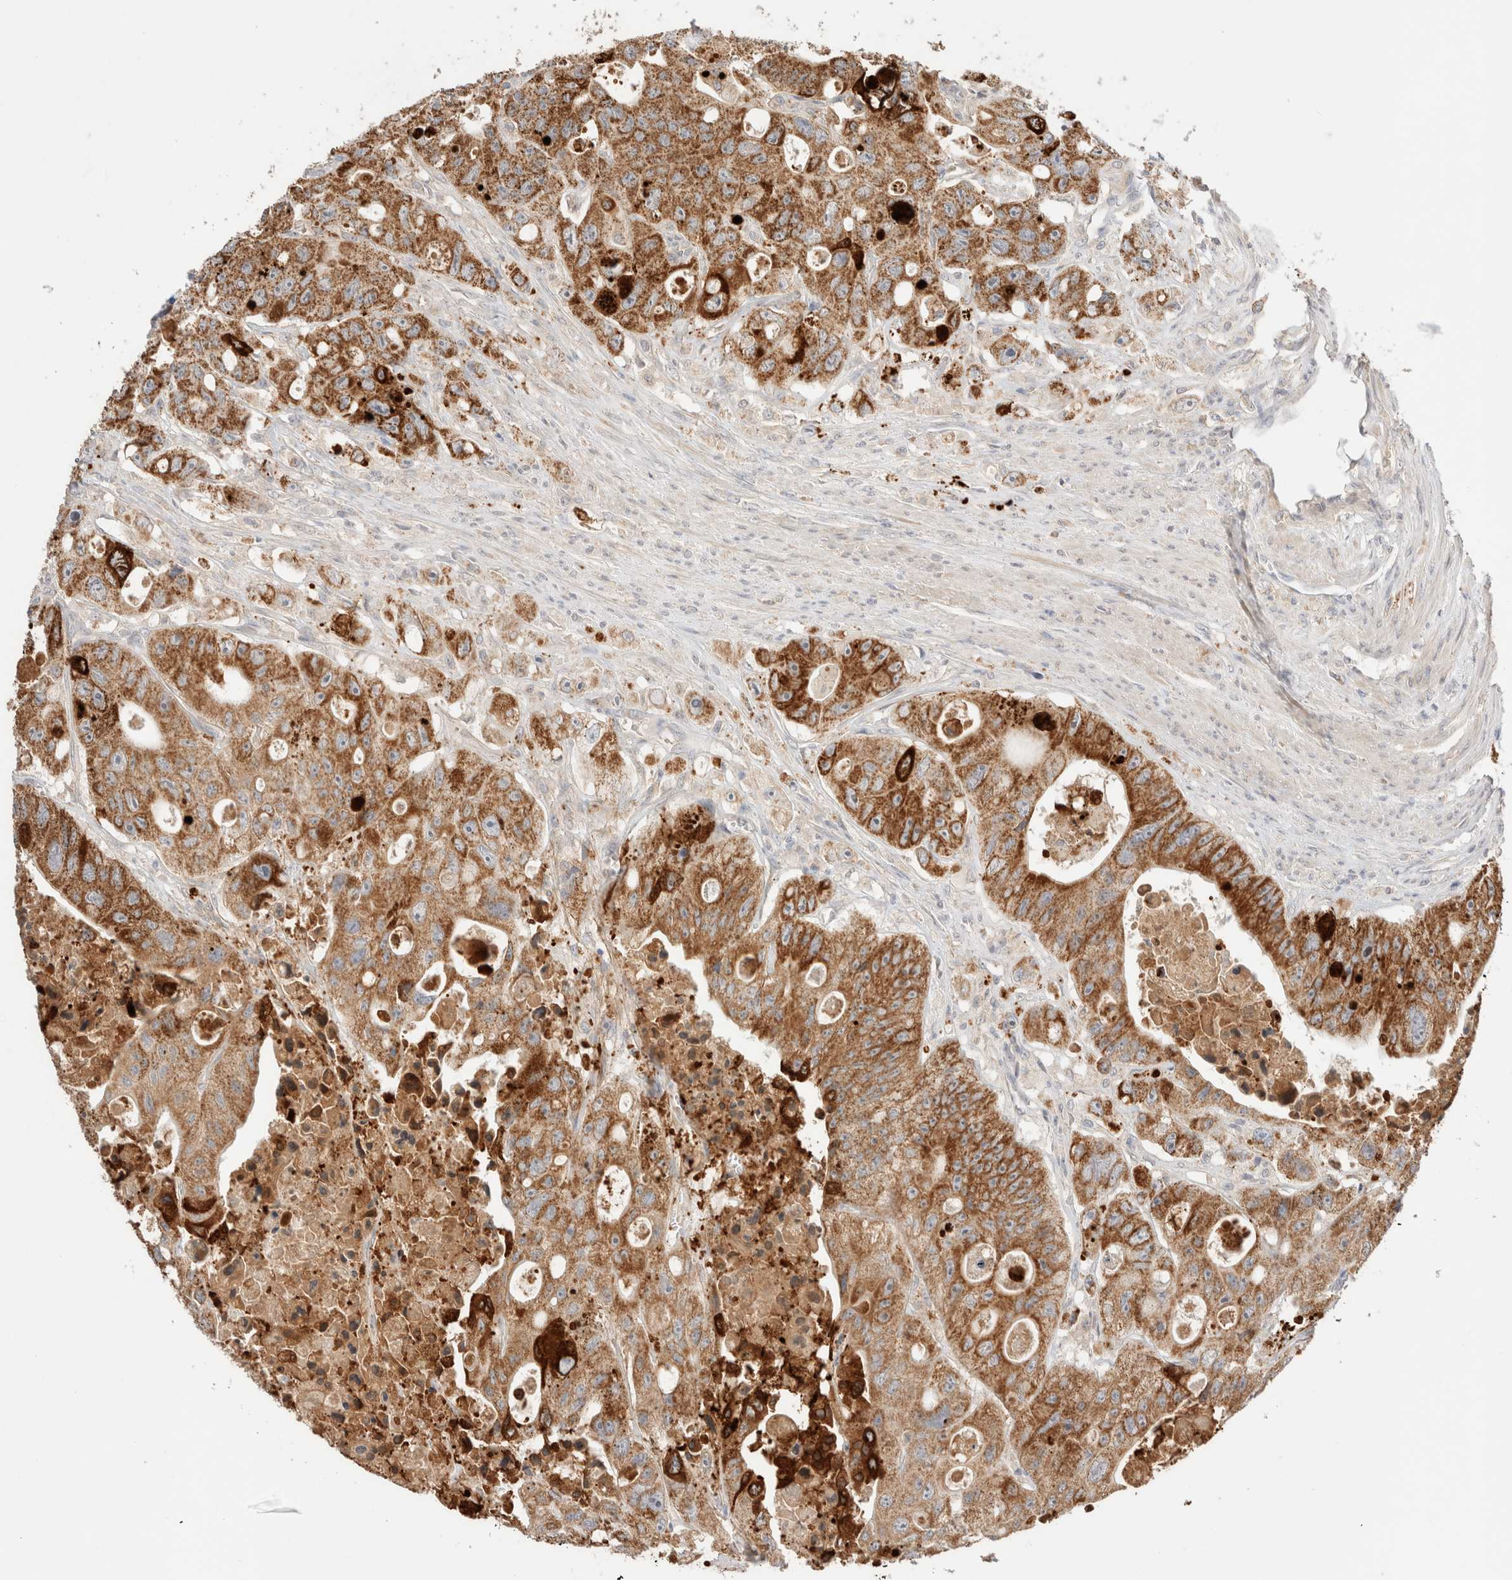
{"staining": {"intensity": "strong", "quantity": ">75%", "location": "cytoplasmic/membranous"}, "tissue": "colorectal cancer", "cell_type": "Tumor cells", "image_type": "cancer", "snomed": [{"axis": "morphology", "description": "Adenocarcinoma, NOS"}, {"axis": "topography", "description": "Colon"}], "caption": "Colorectal cancer stained with a brown dye demonstrates strong cytoplasmic/membranous positive positivity in about >75% of tumor cells.", "gene": "TRIM41", "patient": {"sex": "female", "age": 46}}